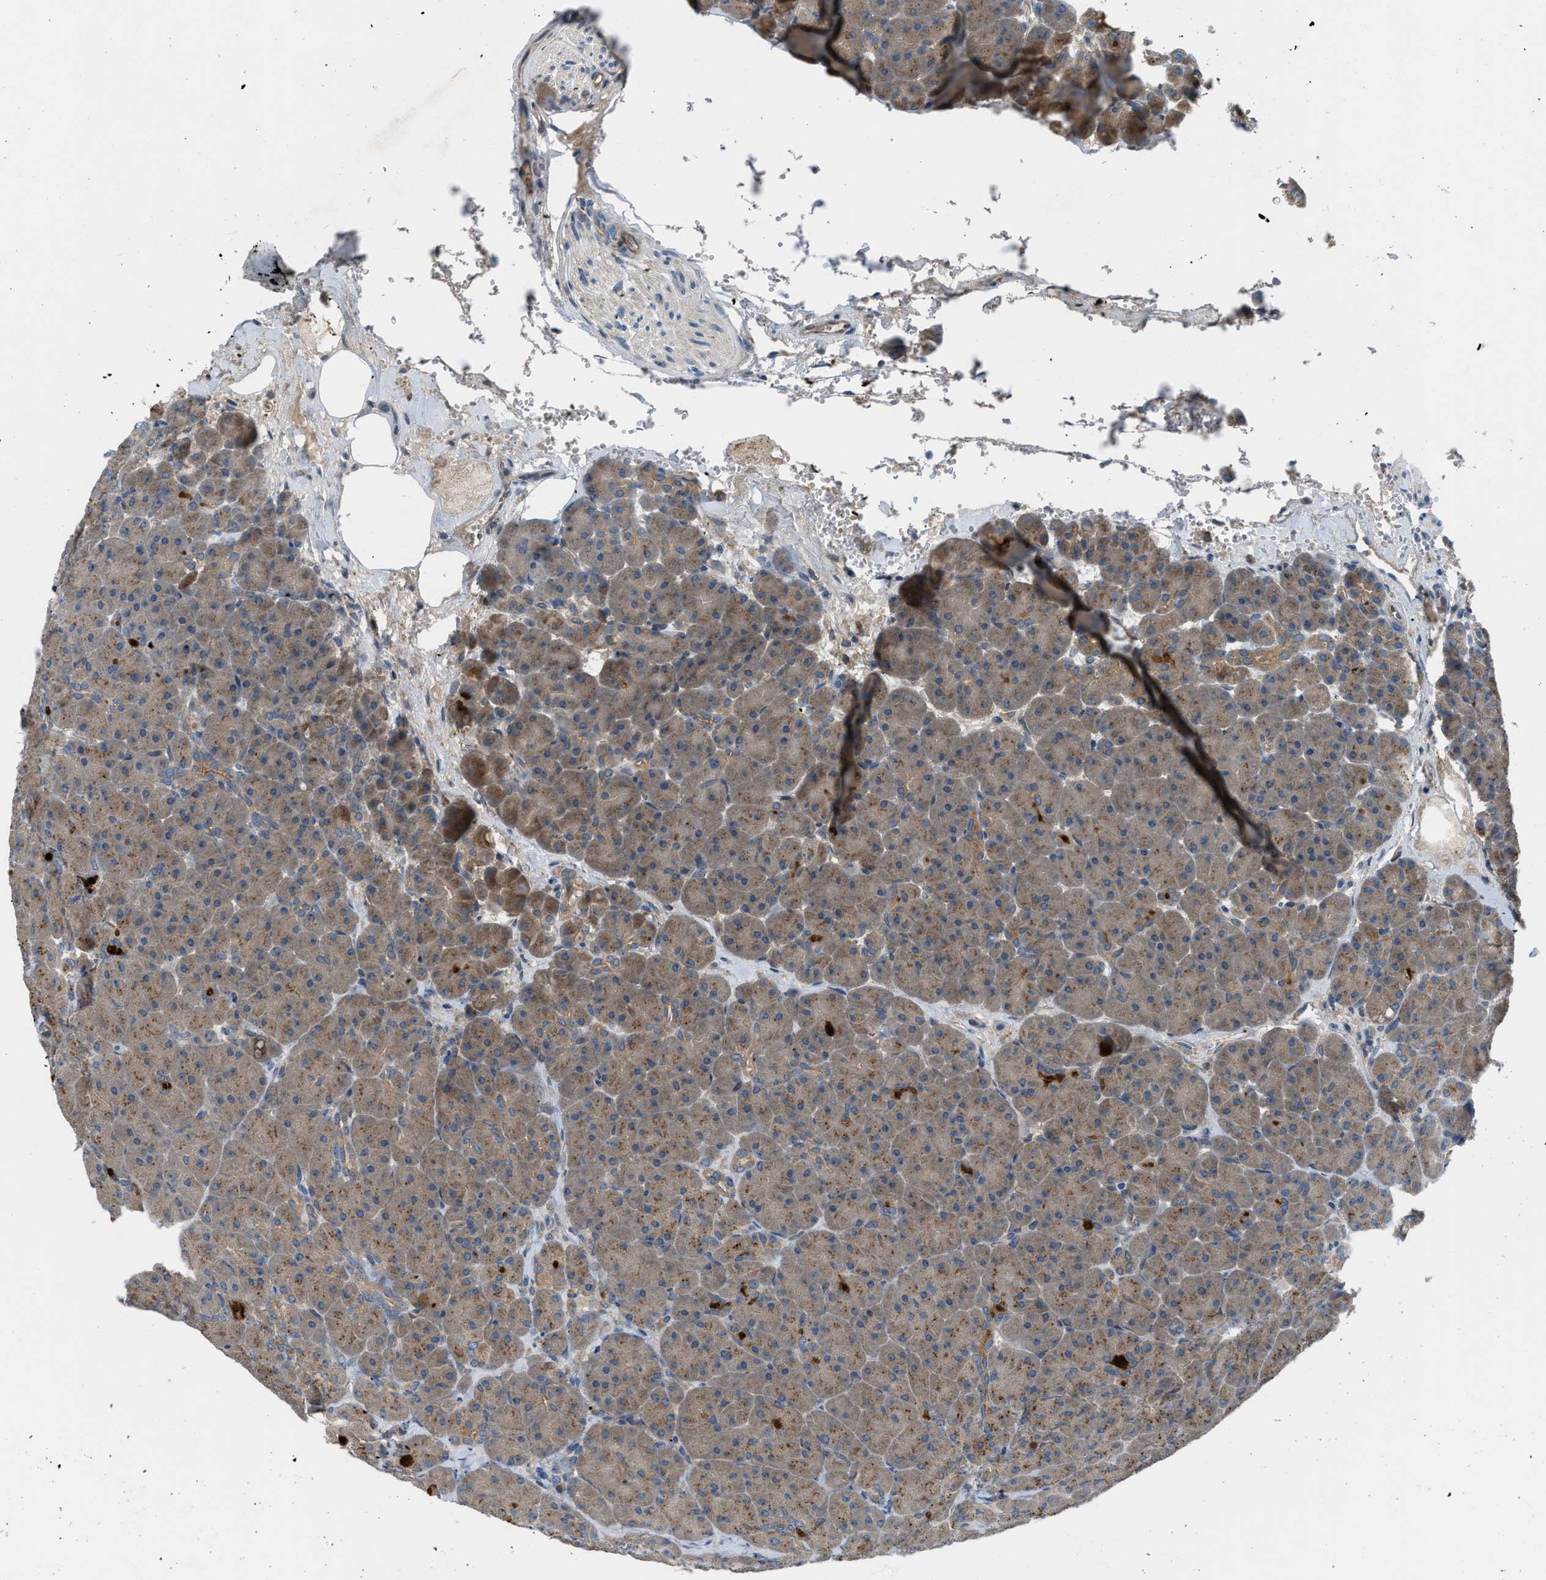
{"staining": {"intensity": "strong", "quantity": "<25%", "location": "cytoplasmic/membranous"}, "tissue": "pancreas", "cell_type": "Exocrine glandular cells", "image_type": "normal", "snomed": [{"axis": "morphology", "description": "Normal tissue, NOS"}, {"axis": "topography", "description": "Pancreas"}], "caption": "The immunohistochemical stain shows strong cytoplasmic/membranous positivity in exocrine glandular cells of normal pancreas.", "gene": "BAZ2B", "patient": {"sex": "male", "age": 66}}